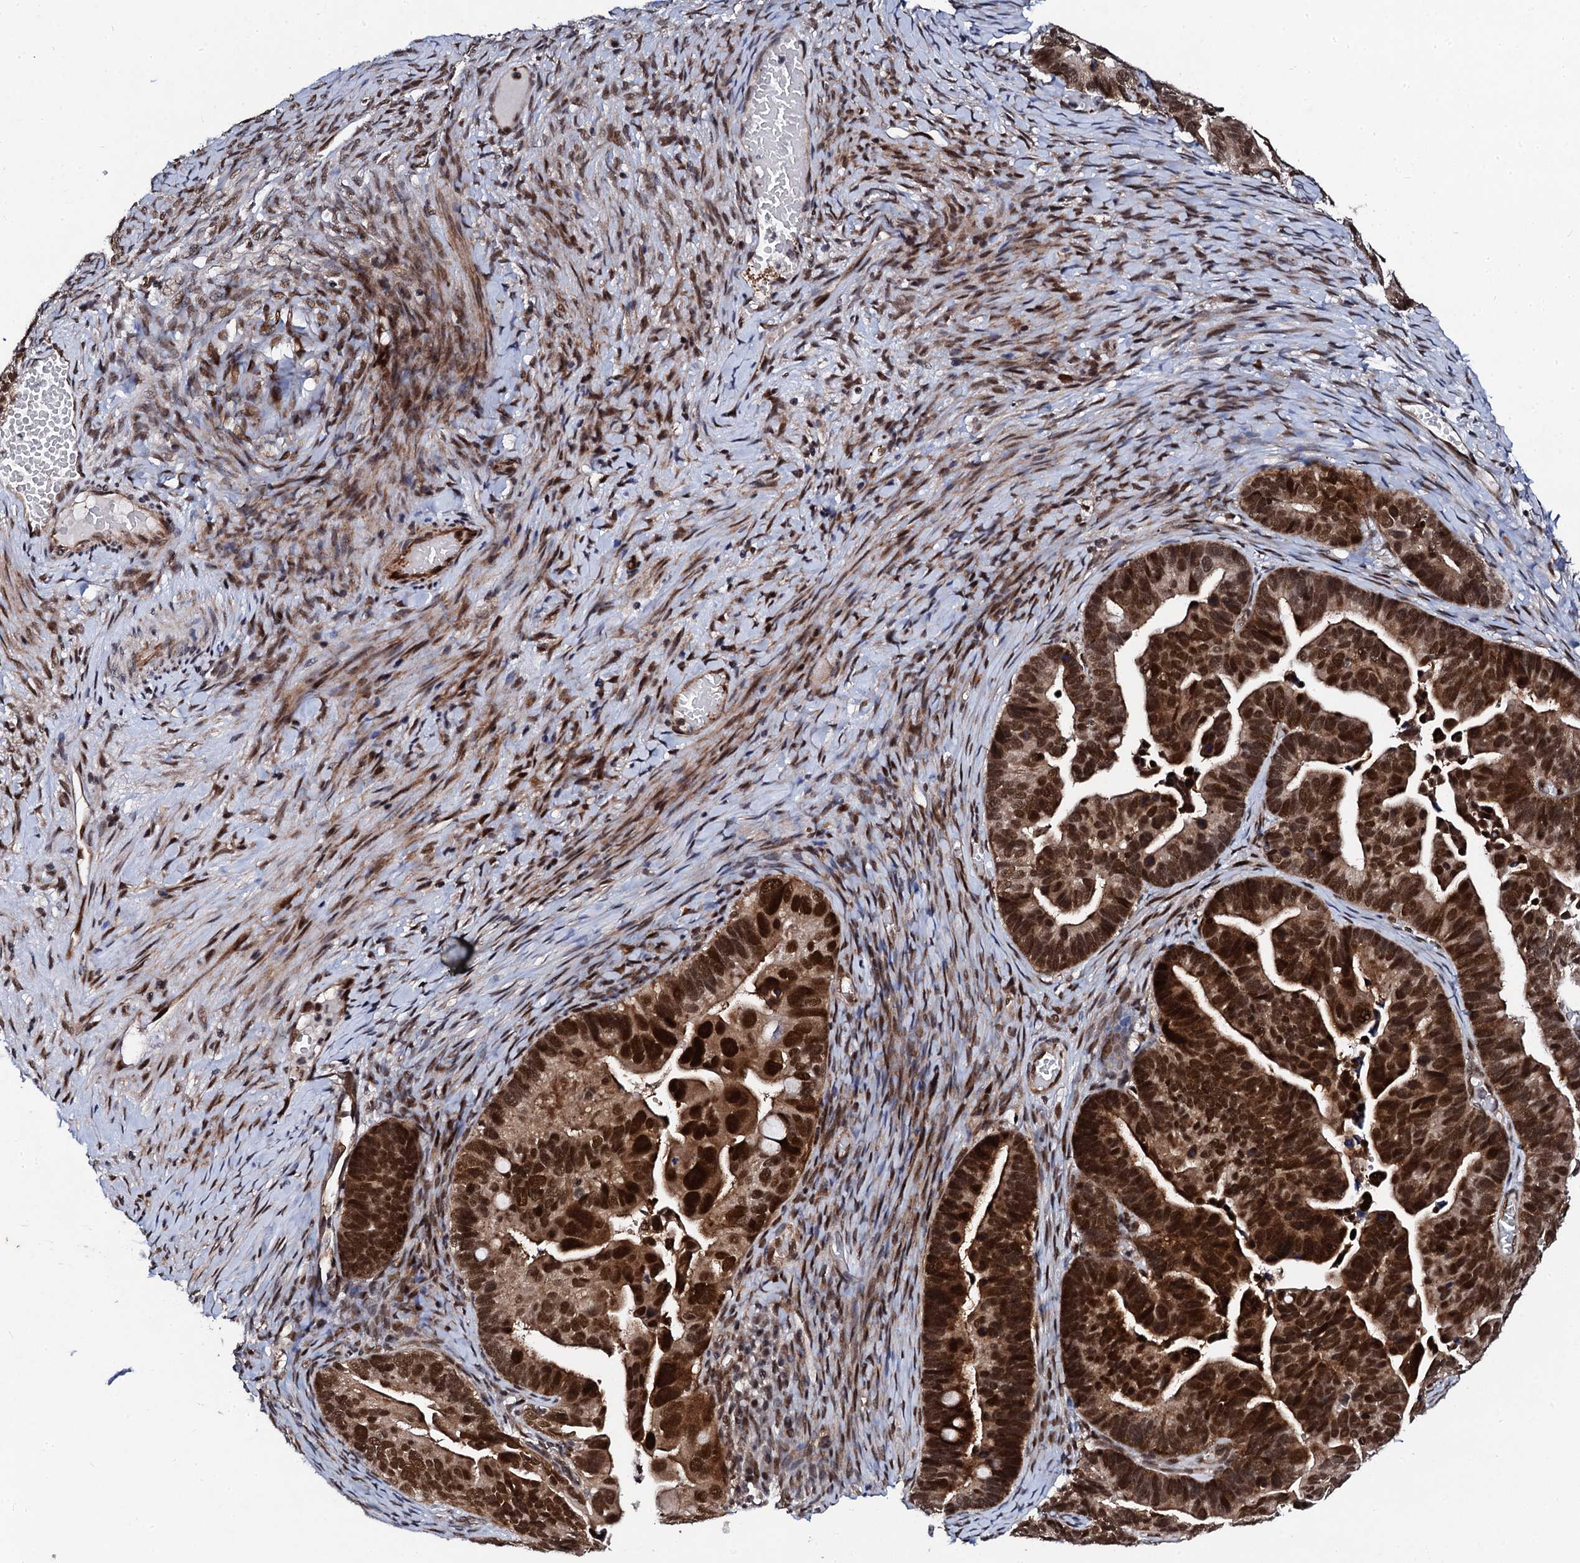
{"staining": {"intensity": "strong", "quantity": ">75%", "location": "cytoplasmic/membranous,nuclear"}, "tissue": "ovarian cancer", "cell_type": "Tumor cells", "image_type": "cancer", "snomed": [{"axis": "morphology", "description": "Cystadenocarcinoma, serous, NOS"}, {"axis": "topography", "description": "Ovary"}], "caption": "Human ovarian serous cystadenocarcinoma stained with a protein marker demonstrates strong staining in tumor cells.", "gene": "CSTF3", "patient": {"sex": "female", "age": 56}}